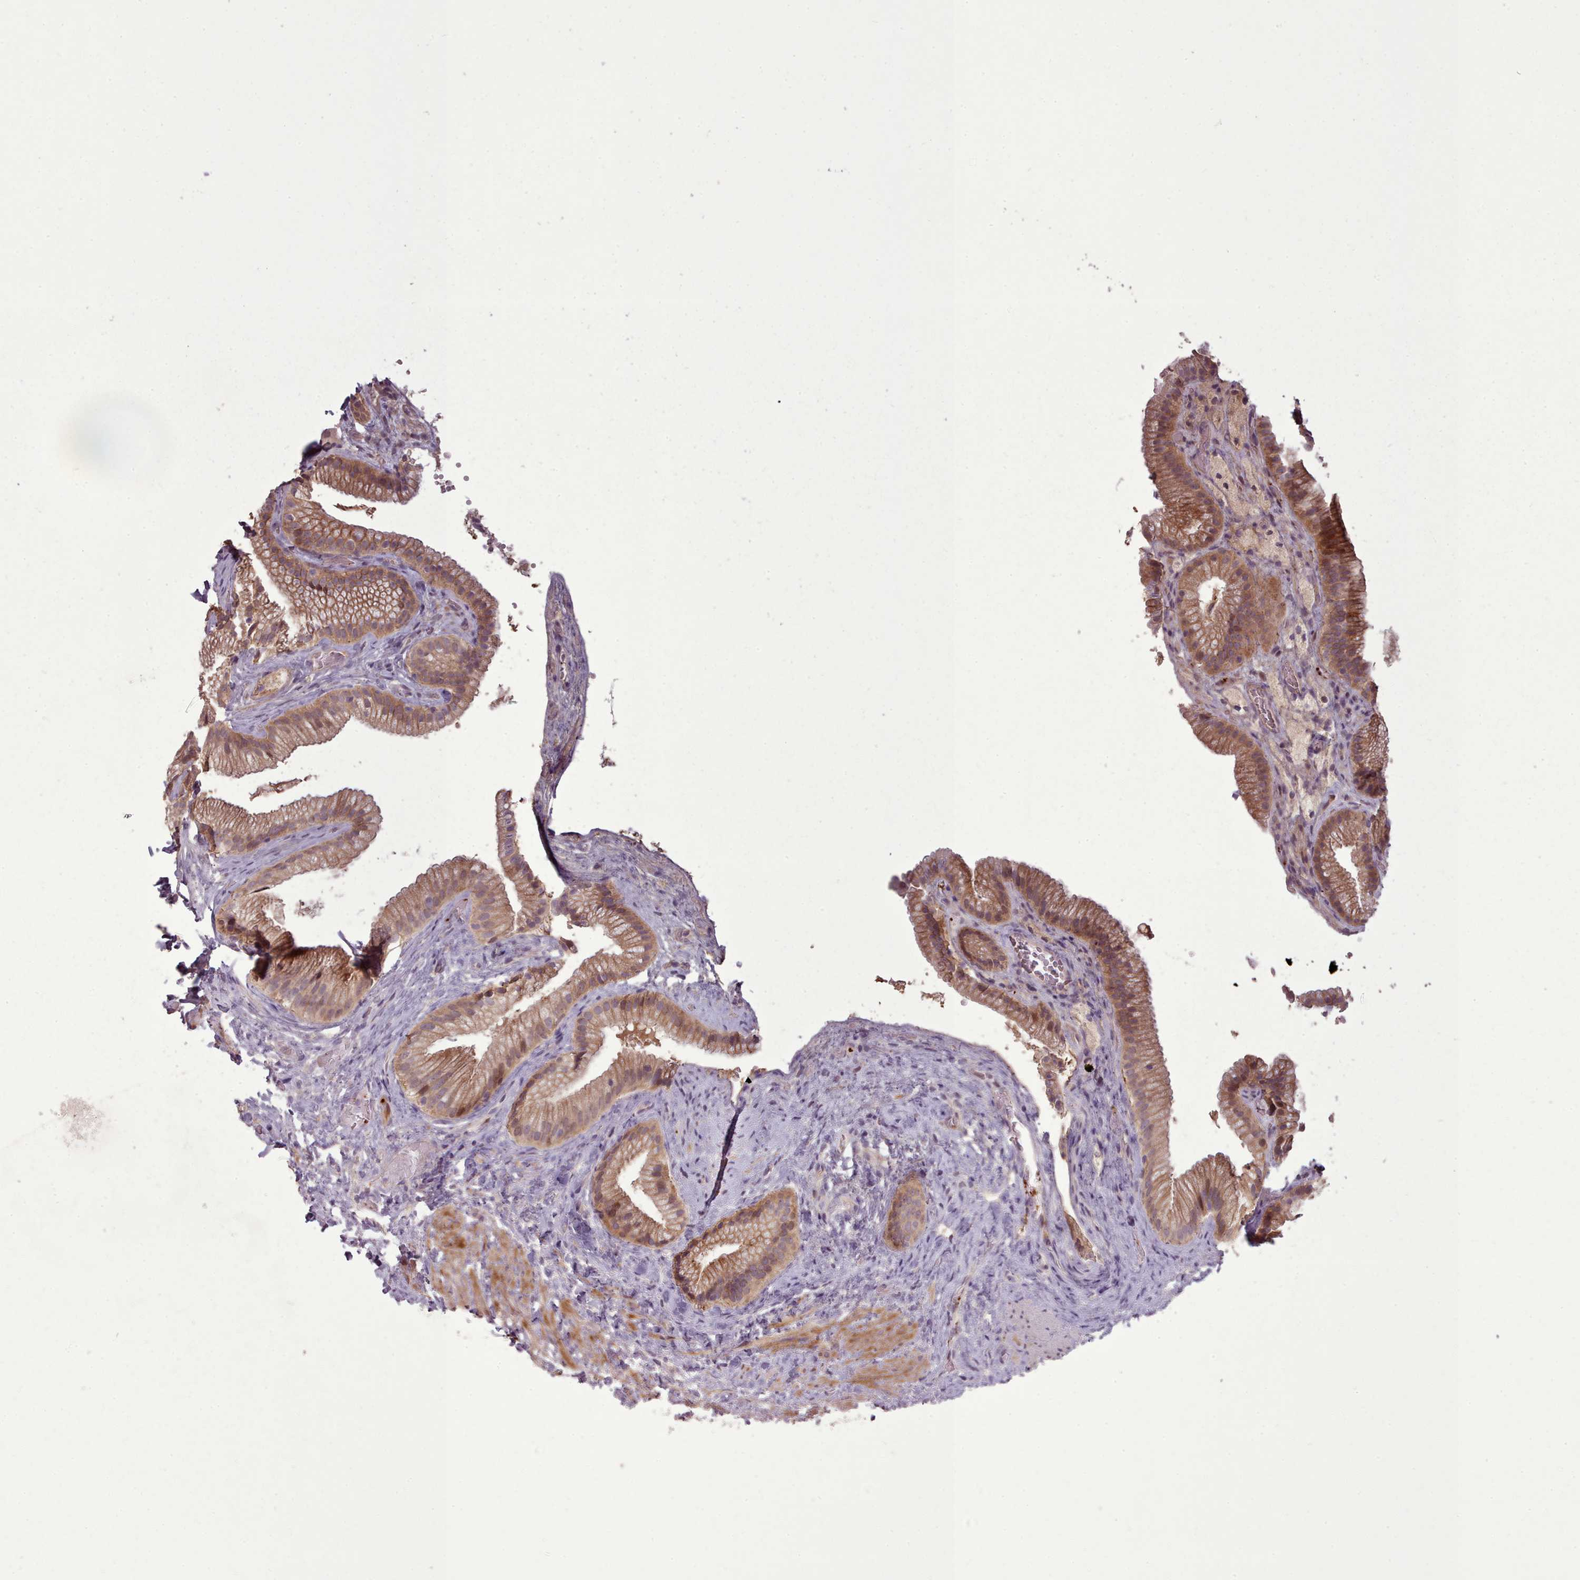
{"staining": {"intensity": "moderate", "quantity": ">75%", "location": "cytoplasmic/membranous"}, "tissue": "gallbladder", "cell_type": "Glandular cells", "image_type": "normal", "snomed": [{"axis": "morphology", "description": "Normal tissue, NOS"}, {"axis": "morphology", "description": "Inflammation, NOS"}, {"axis": "topography", "description": "Gallbladder"}], "caption": "This histopathology image shows unremarkable gallbladder stained with IHC to label a protein in brown. The cytoplasmic/membranous of glandular cells show moderate positivity for the protein. Nuclei are counter-stained blue.", "gene": "LEFTY1", "patient": {"sex": "male", "age": 51}}